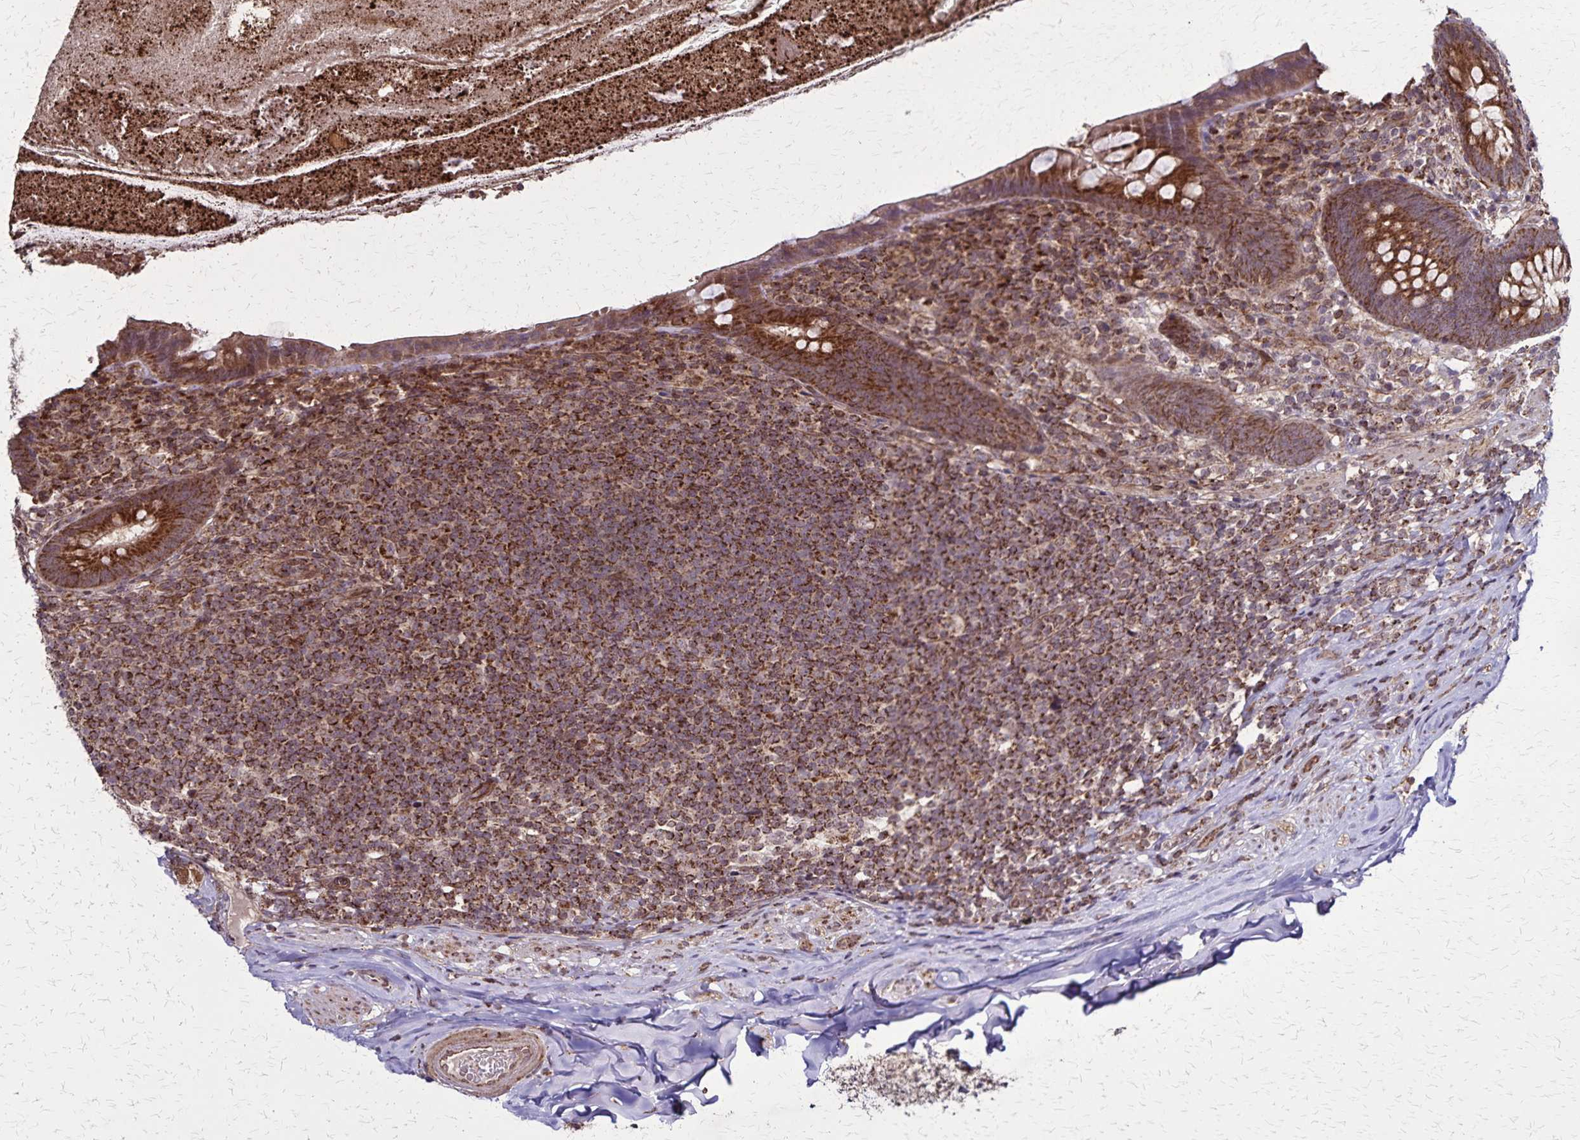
{"staining": {"intensity": "strong", "quantity": ">75%", "location": "cytoplasmic/membranous"}, "tissue": "appendix", "cell_type": "Glandular cells", "image_type": "normal", "snomed": [{"axis": "morphology", "description": "Normal tissue, NOS"}, {"axis": "topography", "description": "Appendix"}], "caption": "Appendix was stained to show a protein in brown. There is high levels of strong cytoplasmic/membranous positivity in about >75% of glandular cells. (Stains: DAB (3,3'-diaminobenzidine) in brown, nuclei in blue, Microscopy: brightfield microscopy at high magnification).", "gene": "NFS1", "patient": {"sex": "male", "age": 47}}